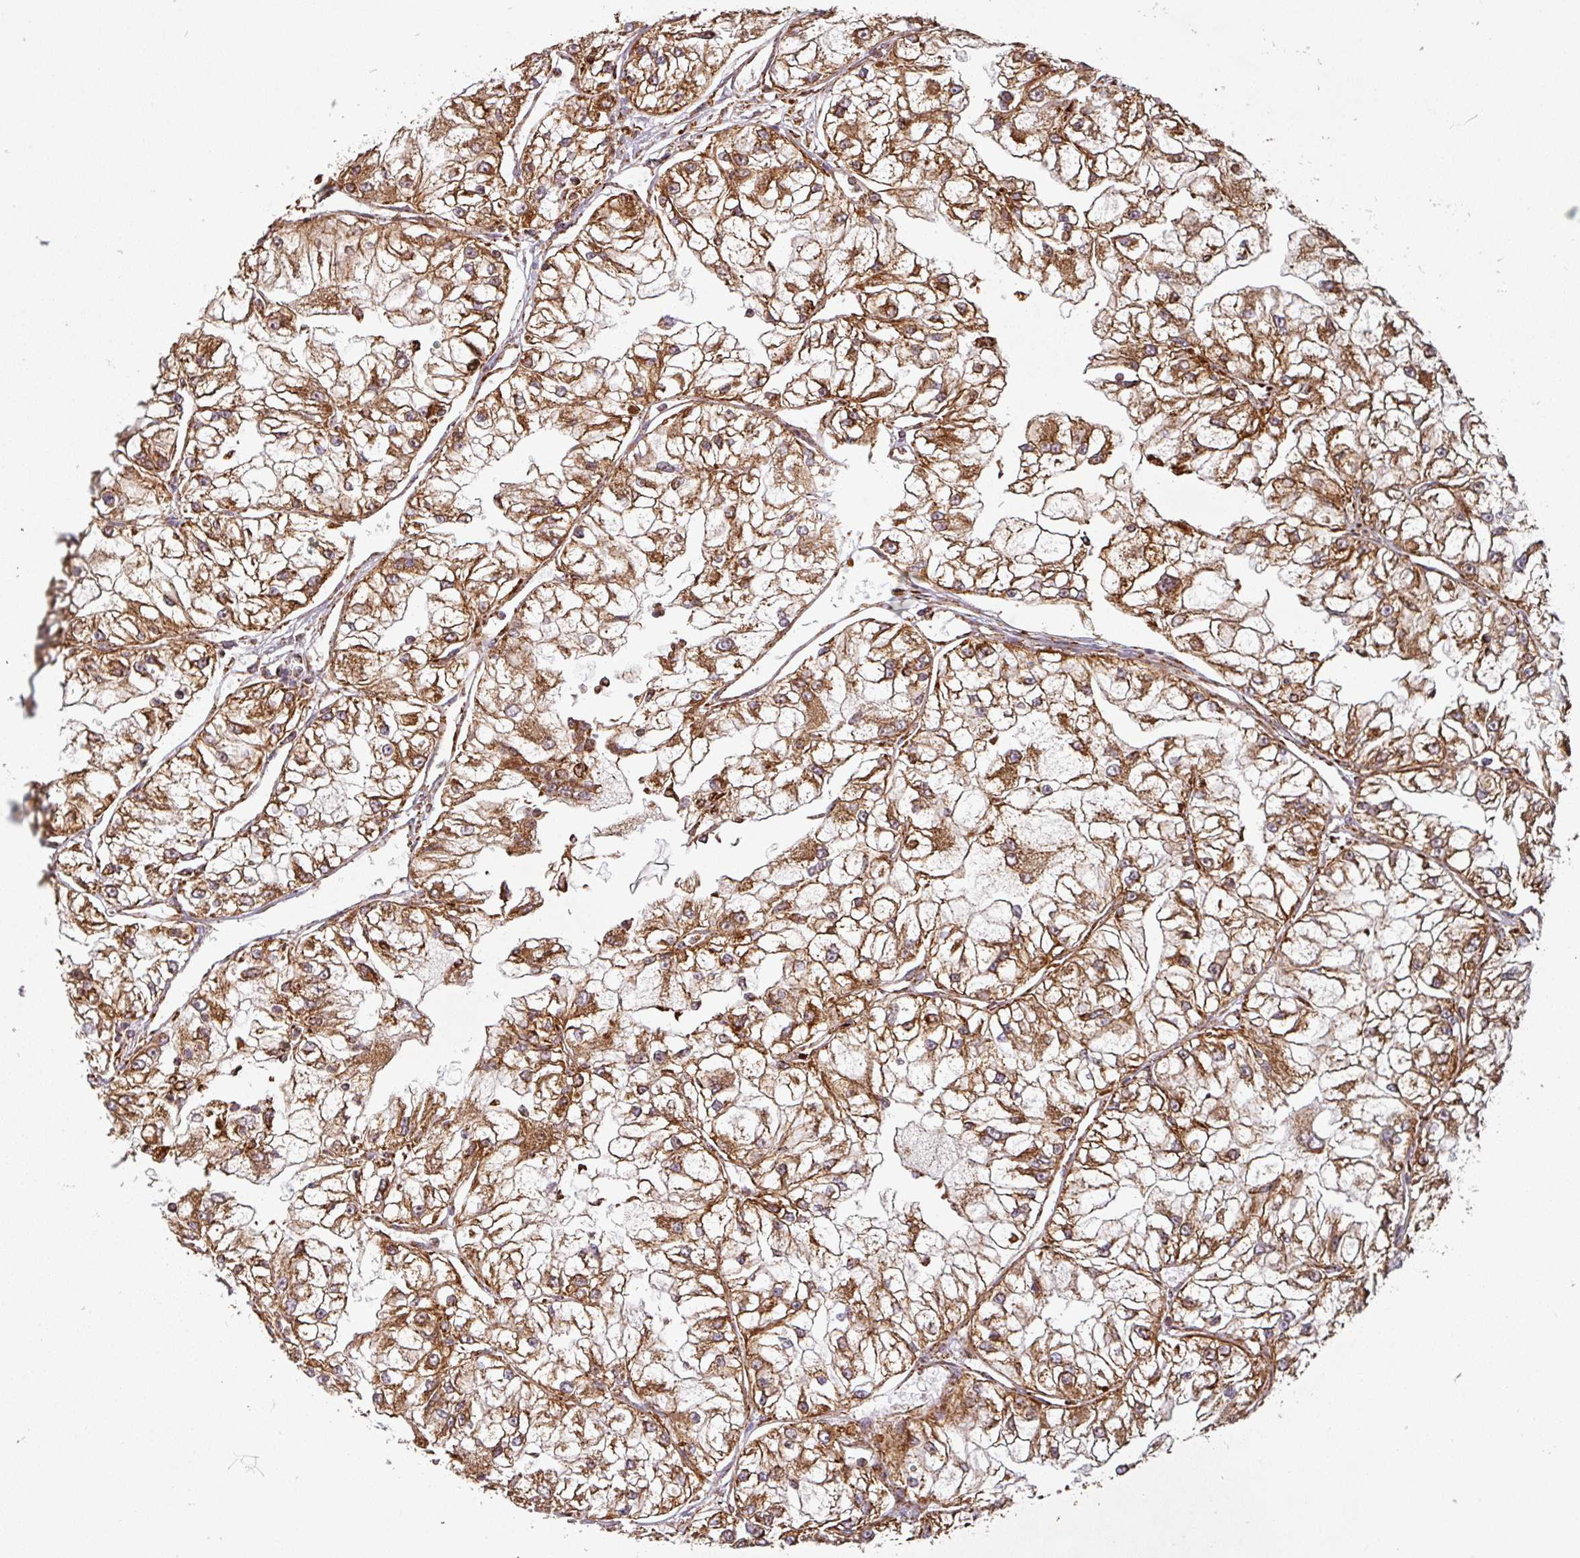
{"staining": {"intensity": "strong", "quantity": ">75%", "location": "cytoplasmic/membranous"}, "tissue": "renal cancer", "cell_type": "Tumor cells", "image_type": "cancer", "snomed": [{"axis": "morphology", "description": "Adenocarcinoma, NOS"}, {"axis": "topography", "description": "Kidney"}], "caption": "Protein expression analysis of renal cancer (adenocarcinoma) demonstrates strong cytoplasmic/membranous expression in about >75% of tumor cells.", "gene": "GPD2", "patient": {"sex": "female", "age": 72}}